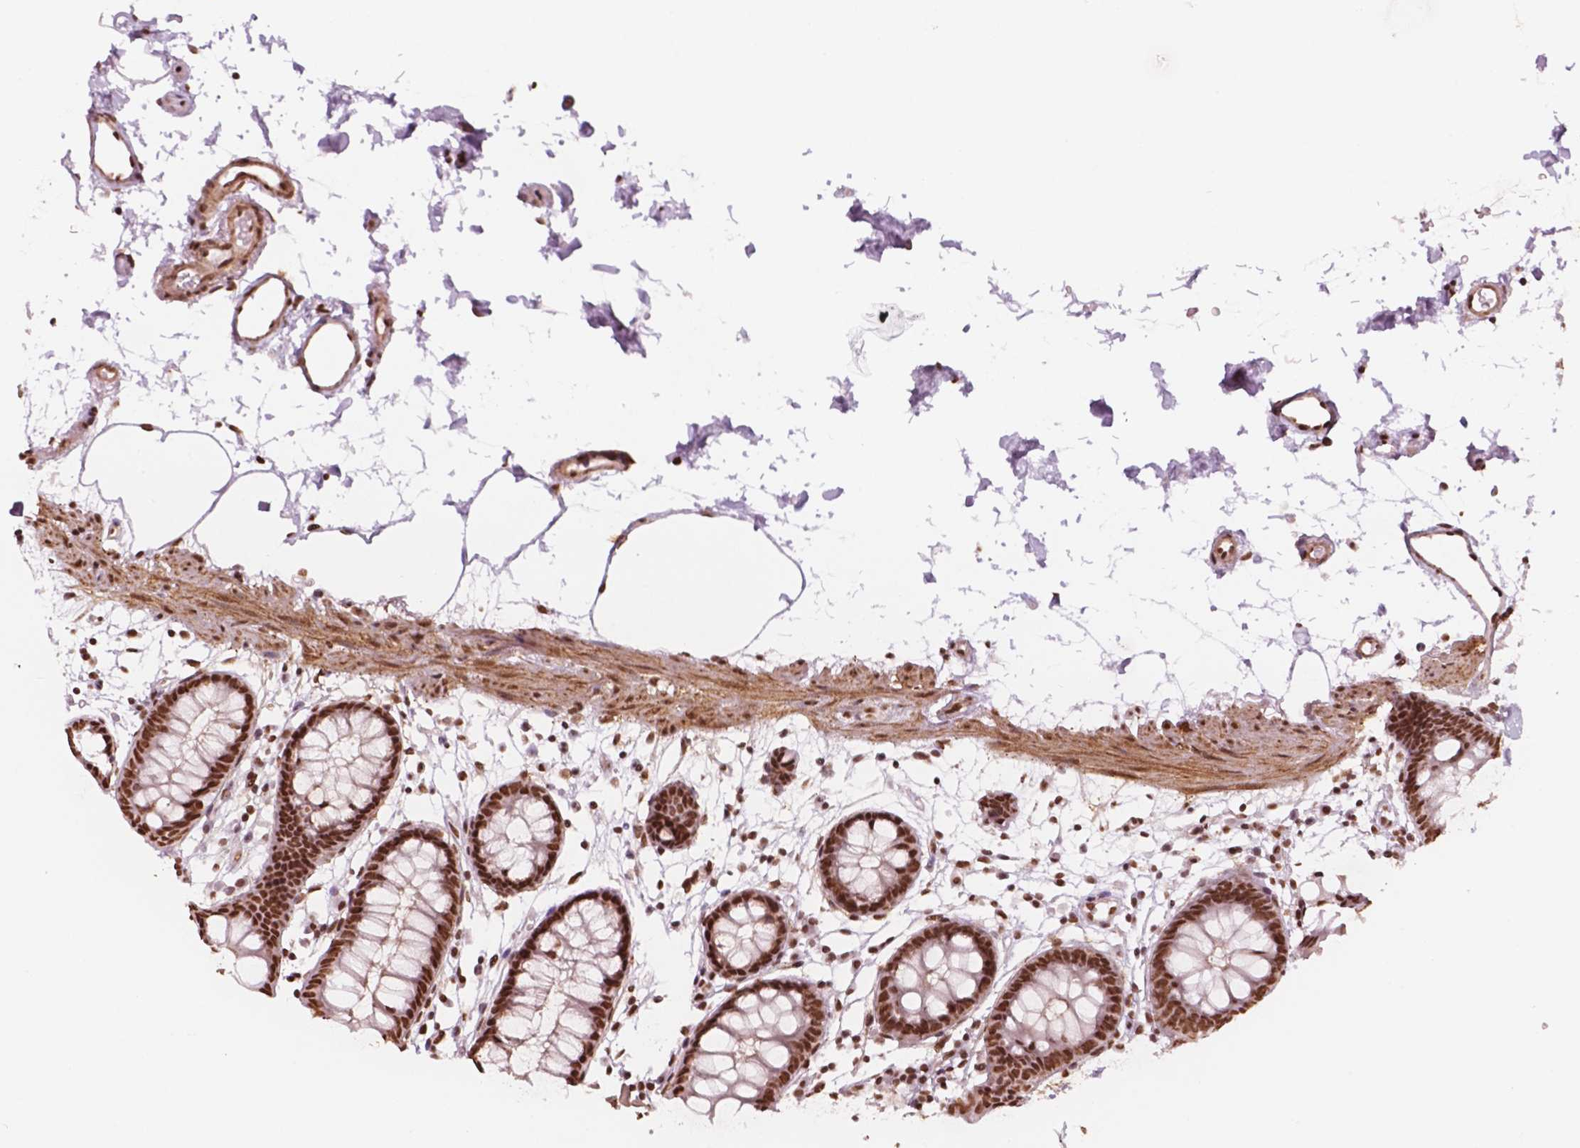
{"staining": {"intensity": "moderate", "quantity": ">75%", "location": "nuclear"}, "tissue": "colon", "cell_type": "Endothelial cells", "image_type": "normal", "snomed": [{"axis": "morphology", "description": "Normal tissue, NOS"}, {"axis": "topography", "description": "Colon"}], "caption": "Immunohistochemistry (IHC) (DAB) staining of benign colon demonstrates moderate nuclear protein expression in approximately >75% of endothelial cells.", "gene": "GTF3C5", "patient": {"sex": "female", "age": 84}}